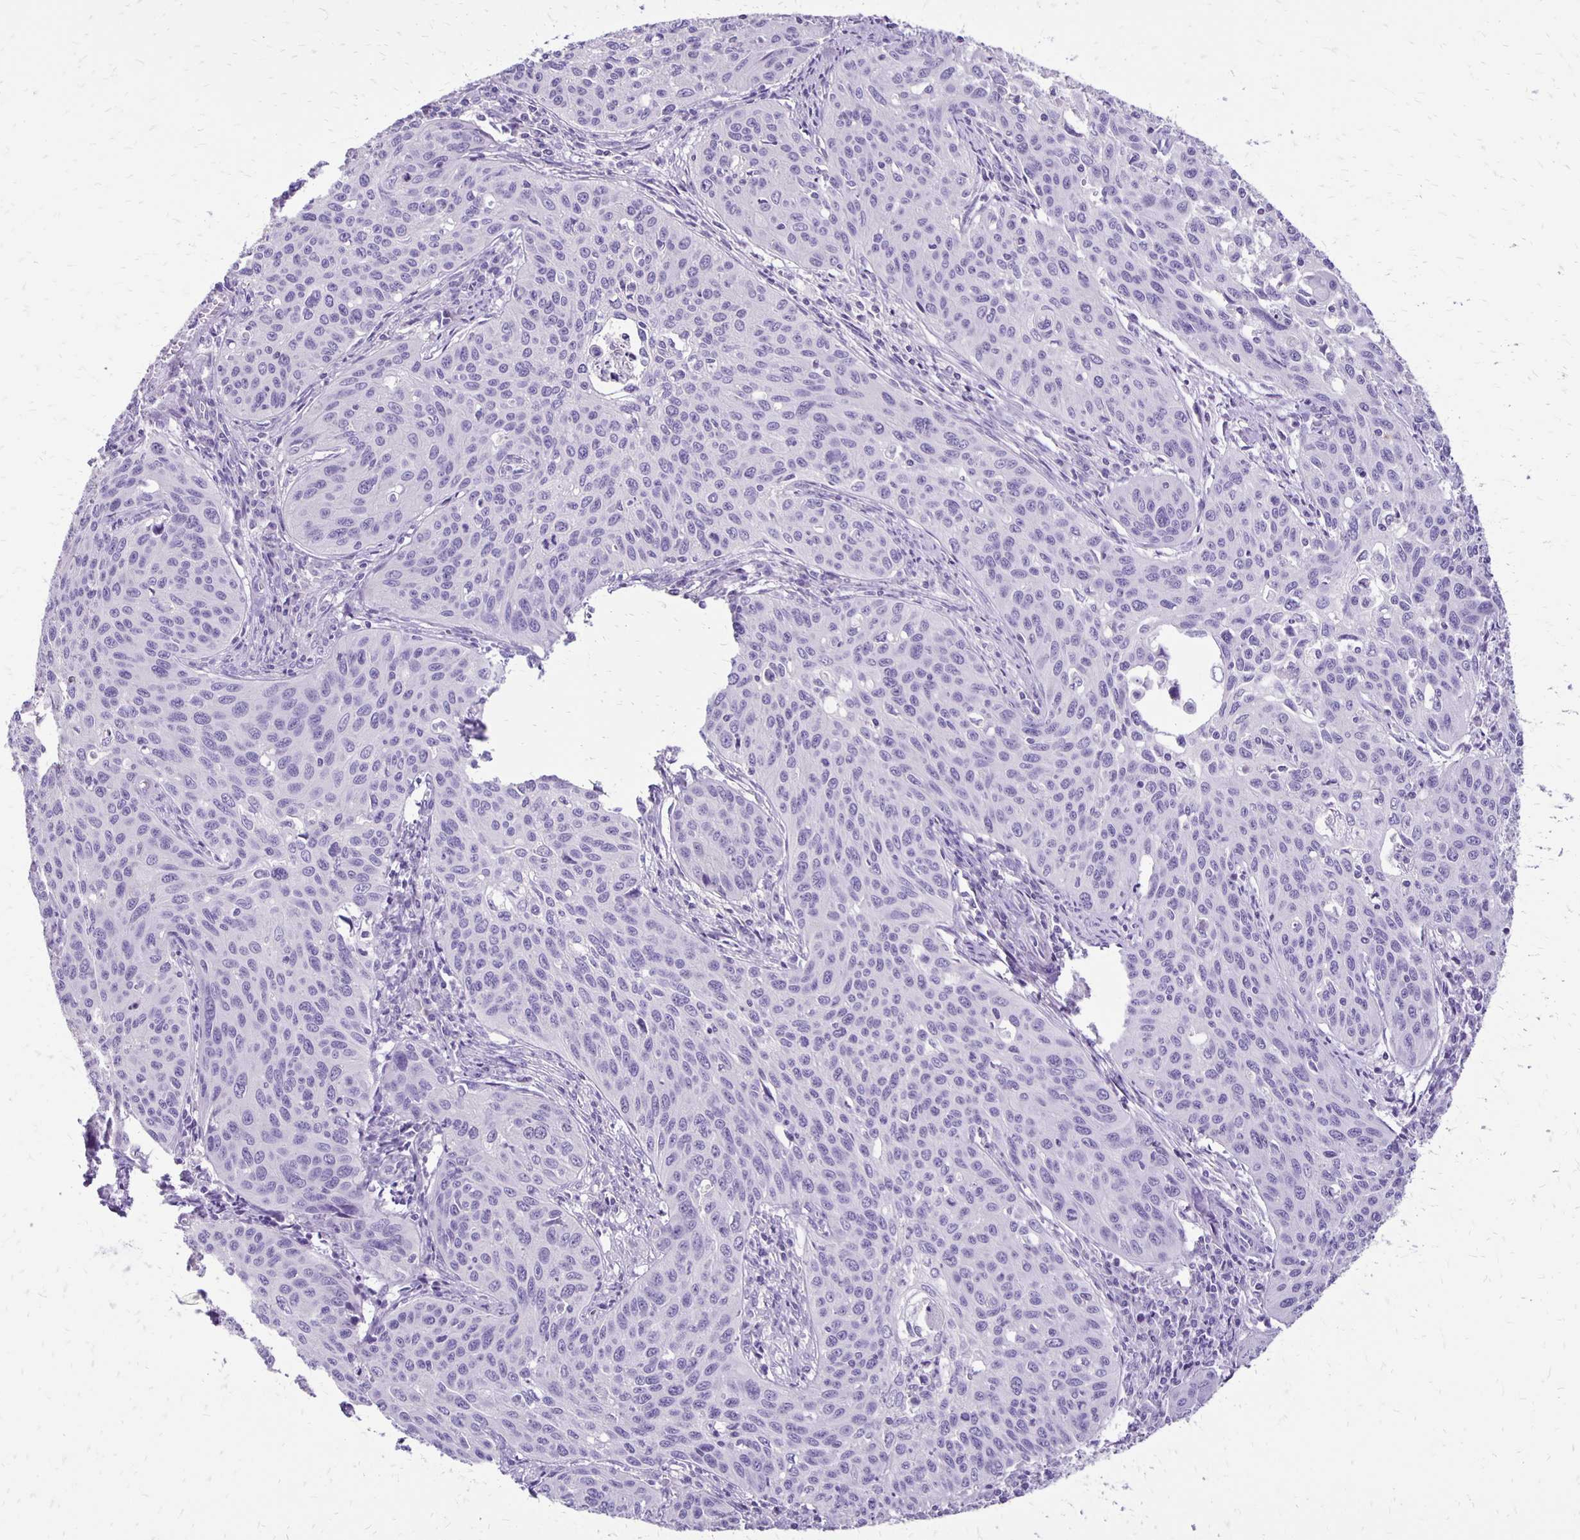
{"staining": {"intensity": "negative", "quantity": "none", "location": "none"}, "tissue": "cervical cancer", "cell_type": "Tumor cells", "image_type": "cancer", "snomed": [{"axis": "morphology", "description": "Squamous cell carcinoma, NOS"}, {"axis": "topography", "description": "Cervix"}], "caption": "An image of cervical cancer (squamous cell carcinoma) stained for a protein shows no brown staining in tumor cells.", "gene": "ANKRD45", "patient": {"sex": "female", "age": 31}}